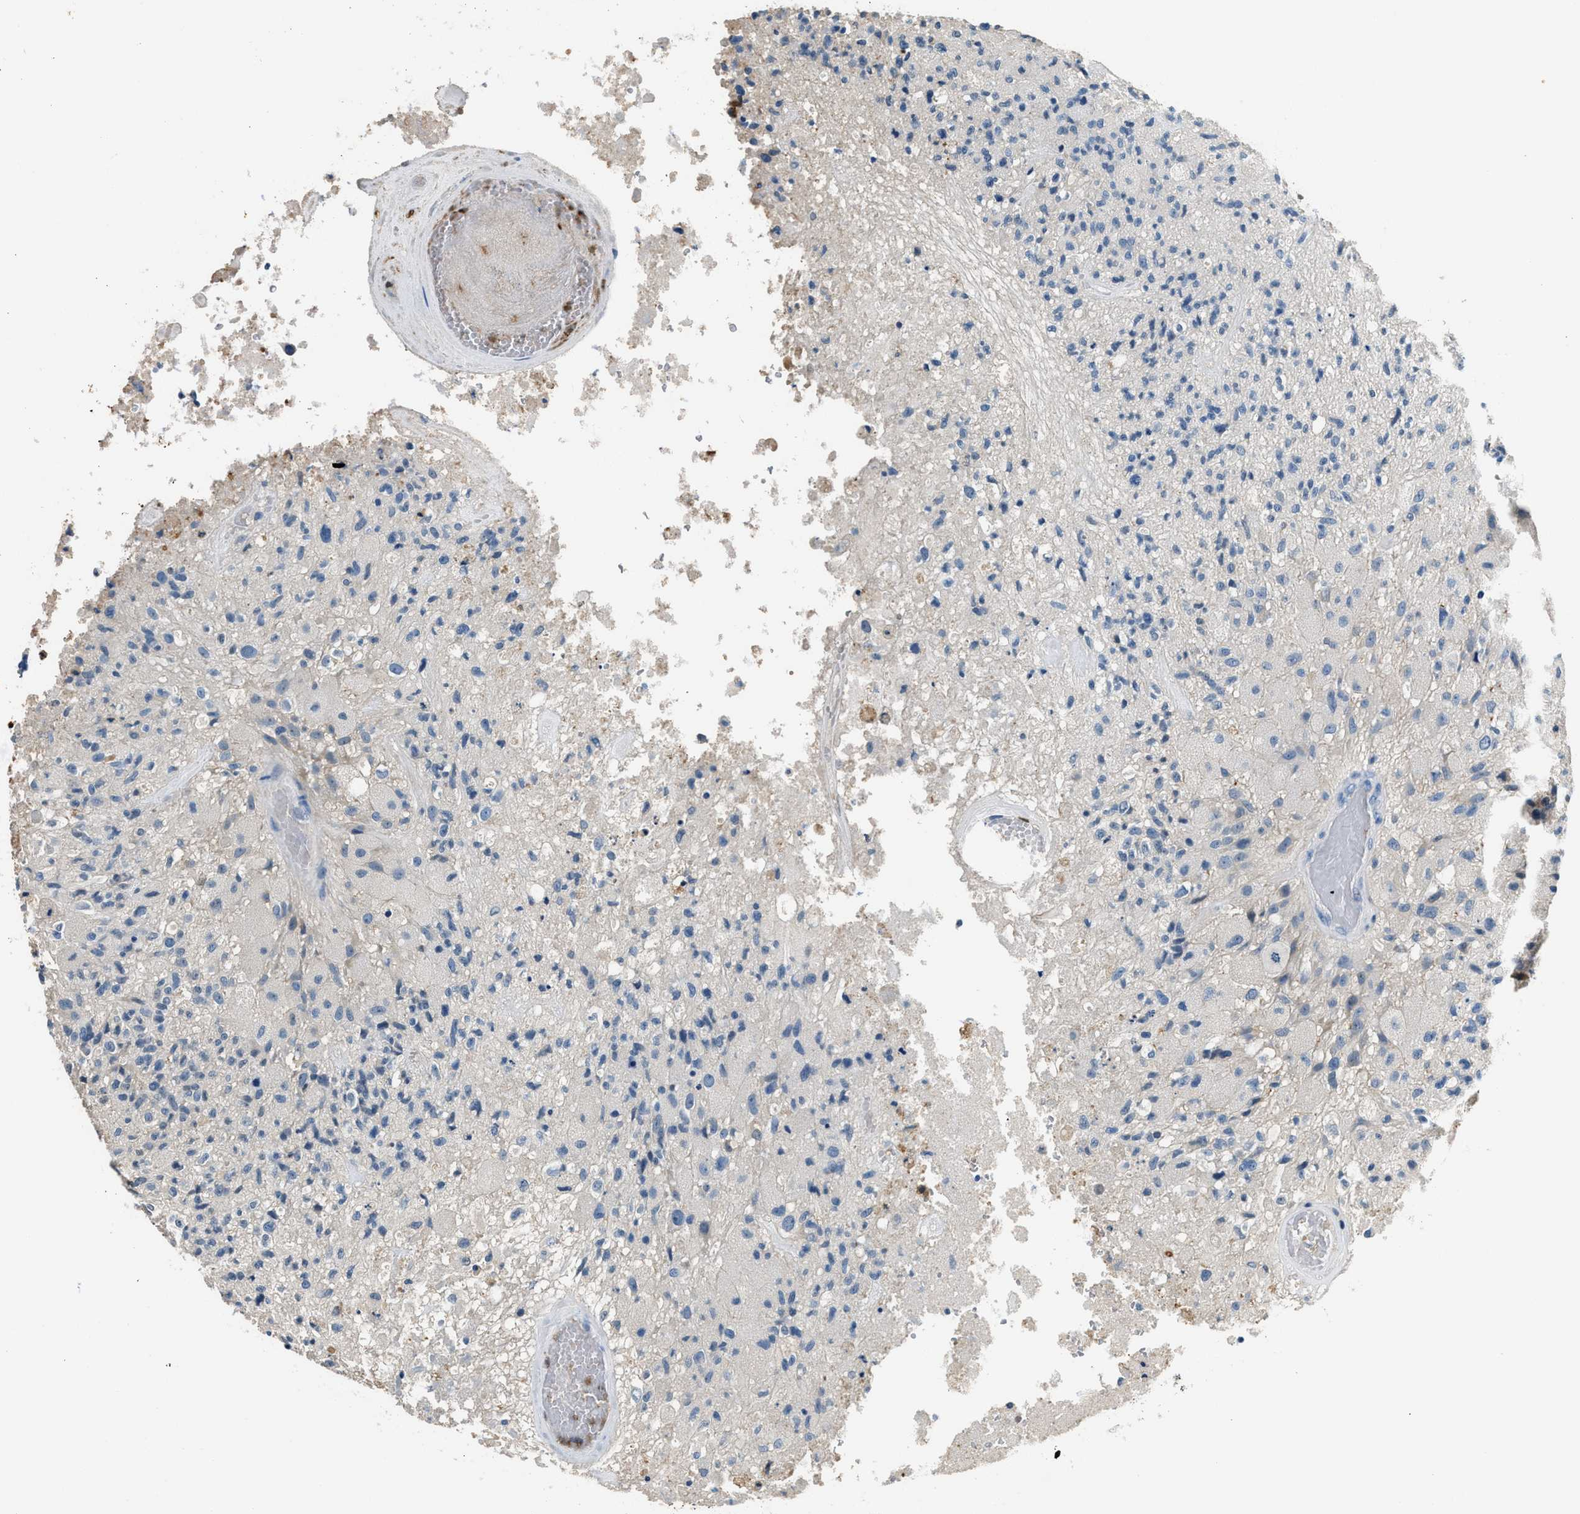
{"staining": {"intensity": "negative", "quantity": "none", "location": "none"}, "tissue": "glioma", "cell_type": "Tumor cells", "image_type": "cancer", "snomed": [{"axis": "morphology", "description": "Normal tissue, NOS"}, {"axis": "morphology", "description": "Glioma, malignant, High grade"}, {"axis": "topography", "description": "Cerebral cortex"}], "caption": "Tumor cells show no significant staining in glioma.", "gene": "ANXA3", "patient": {"sex": "male", "age": 77}}